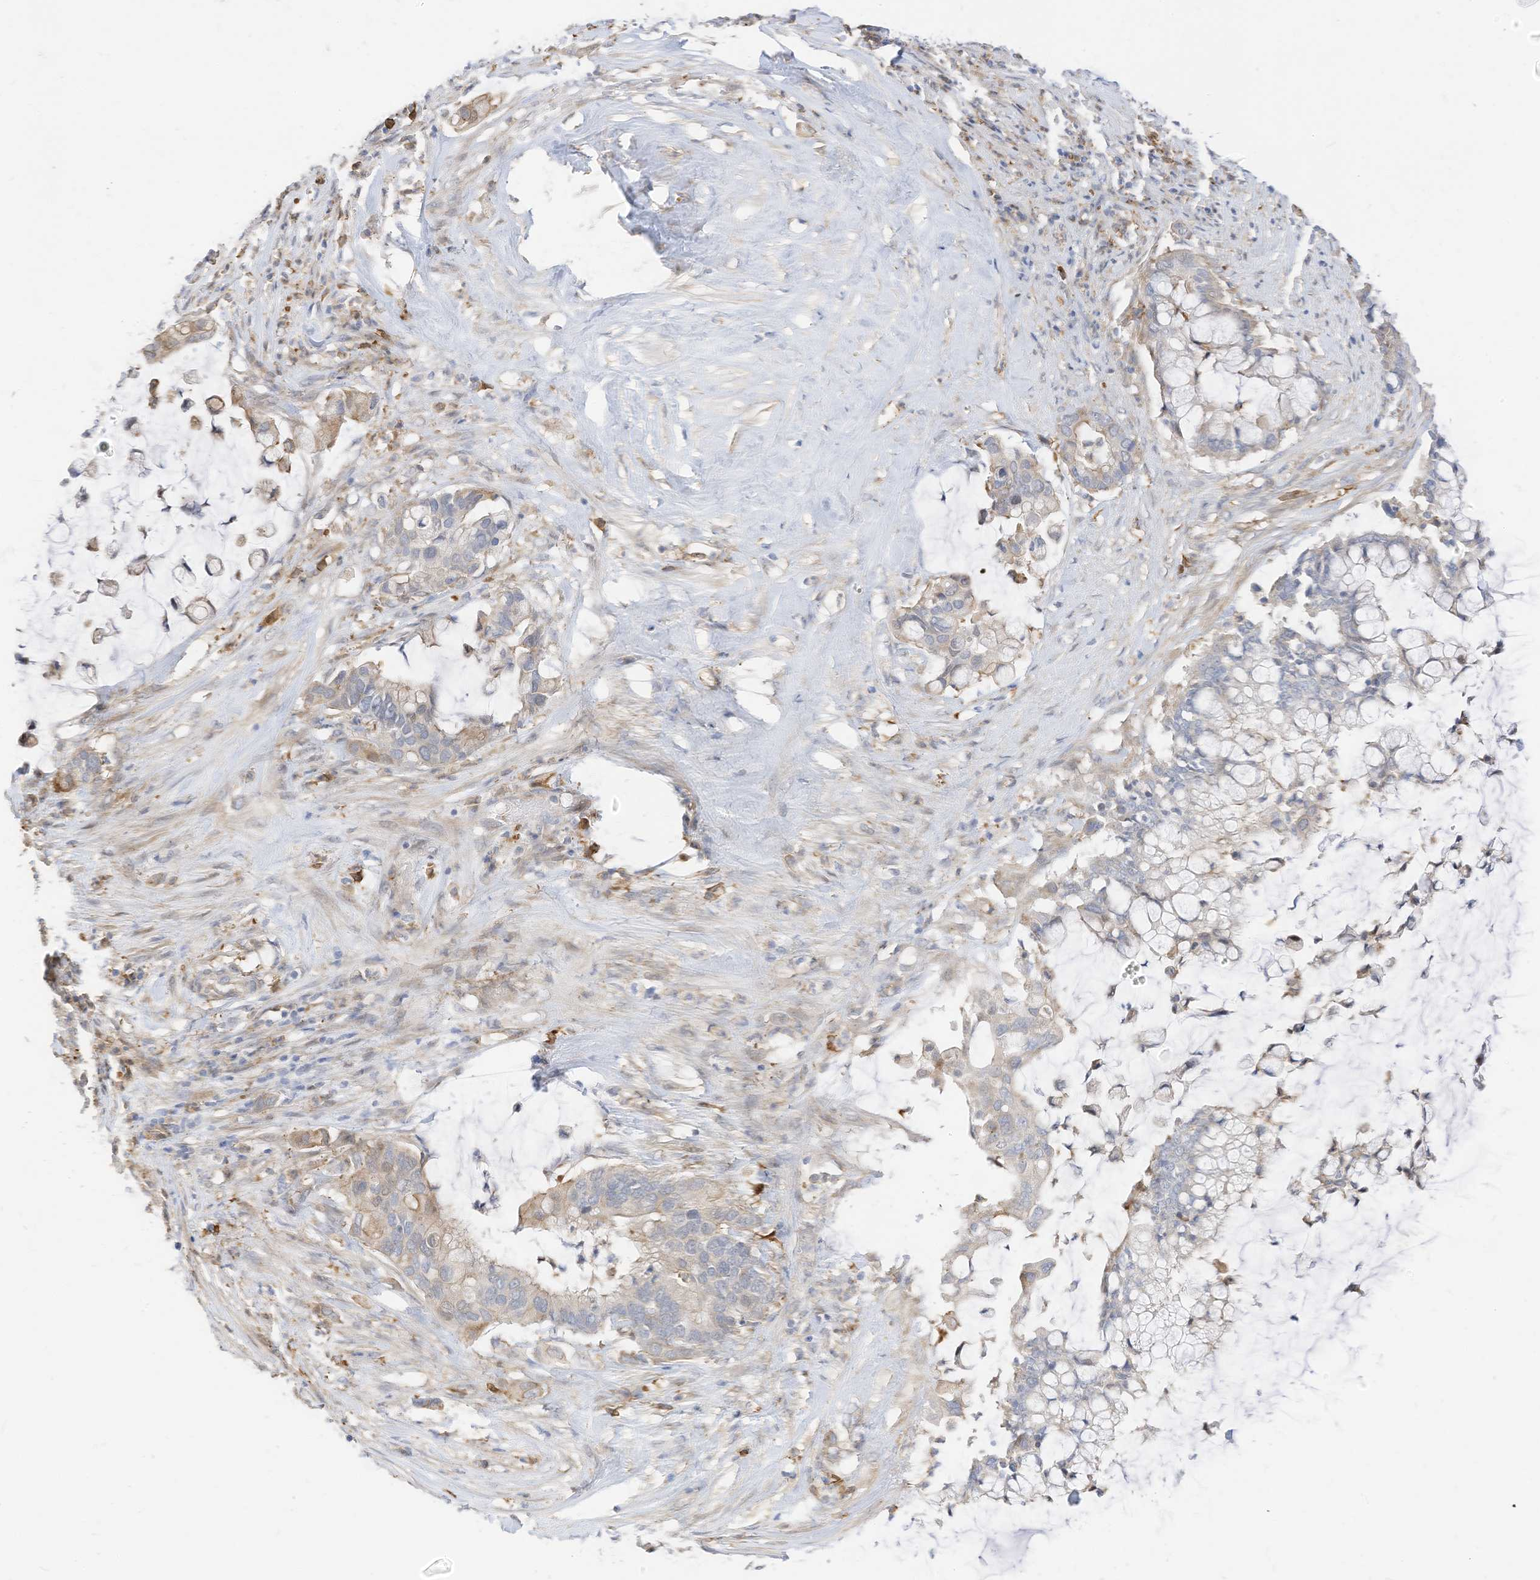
{"staining": {"intensity": "negative", "quantity": "none", "location": "none"}, "tissue": "pancreatic cancer", "cell_type": "Tumor cells", "image_type": "cancer", "snomed": [{"axis": "morphology", "description": "Adenocarcinoma, NOS"}, {"axis": "topography", "description": "Pancreas"}], "caption": "Immunohistochemical staining of human pancreatic adenocarcinoma exhibits no significant staining in tumor cells.", "gene": "ATP13A1", "patient": {"sex": "male", "age": 41}}